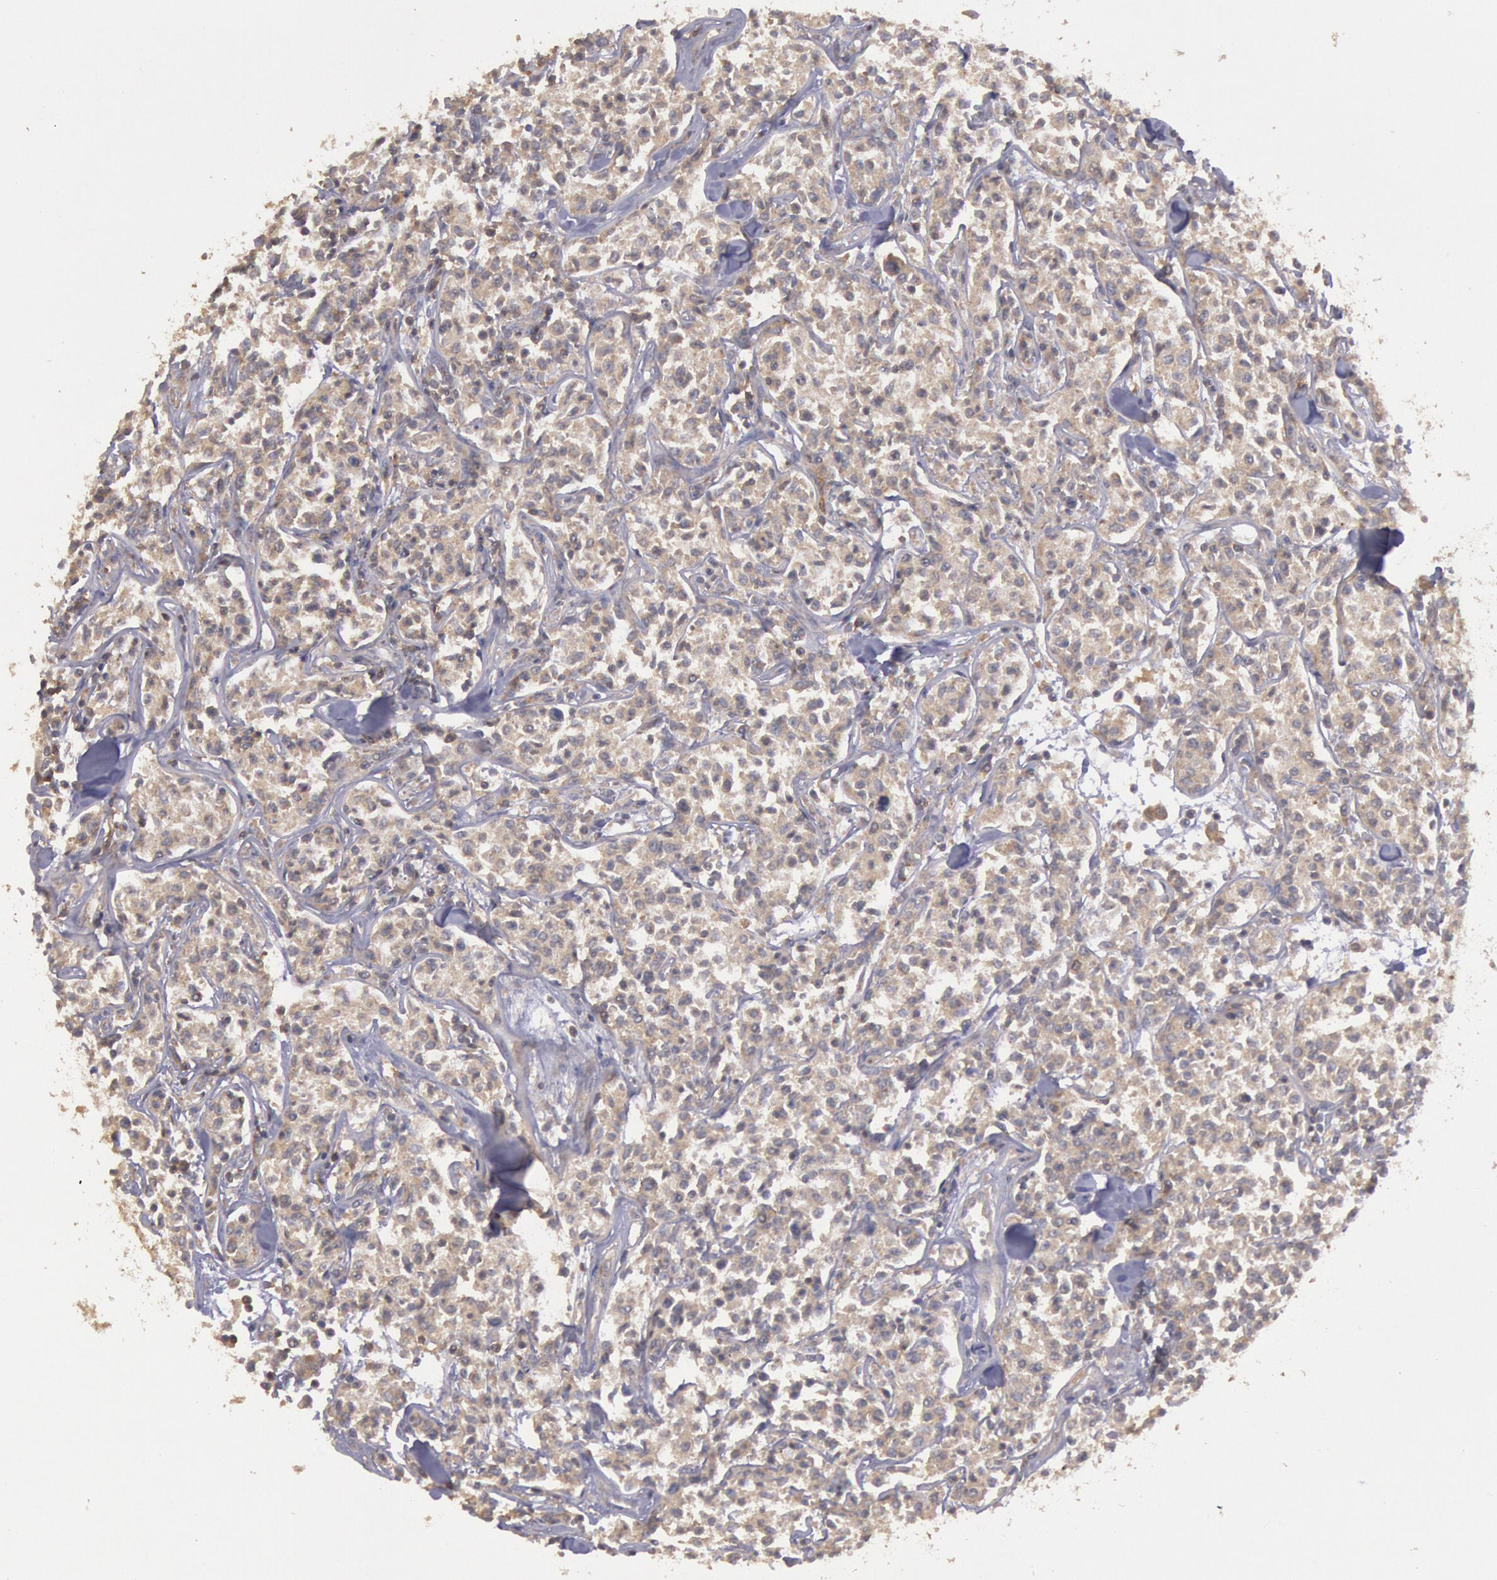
{"staining": {"intensity": "weak", "quantity": "25%-75%", "location": "cytoplasmic/membranous"}, "tissue": "lymphoma", "cell_type": "Tumor cells", "image_type": "cancer", "snomed": [{"axis": "morphology", "description": "Malignant lymphoma, non-Hodgkin's type, Low grade"}, {"axis": "topography", "description": "Small intestine"}], "caption": "A brown stain labels weak cytoplasmic/membranous expression of a protein in low-grade malignant lymphoma, non-Hodgkin's type tumor cells.", "gene": "PIK3R1", "patient": {"sex": "female", "age": 59}}